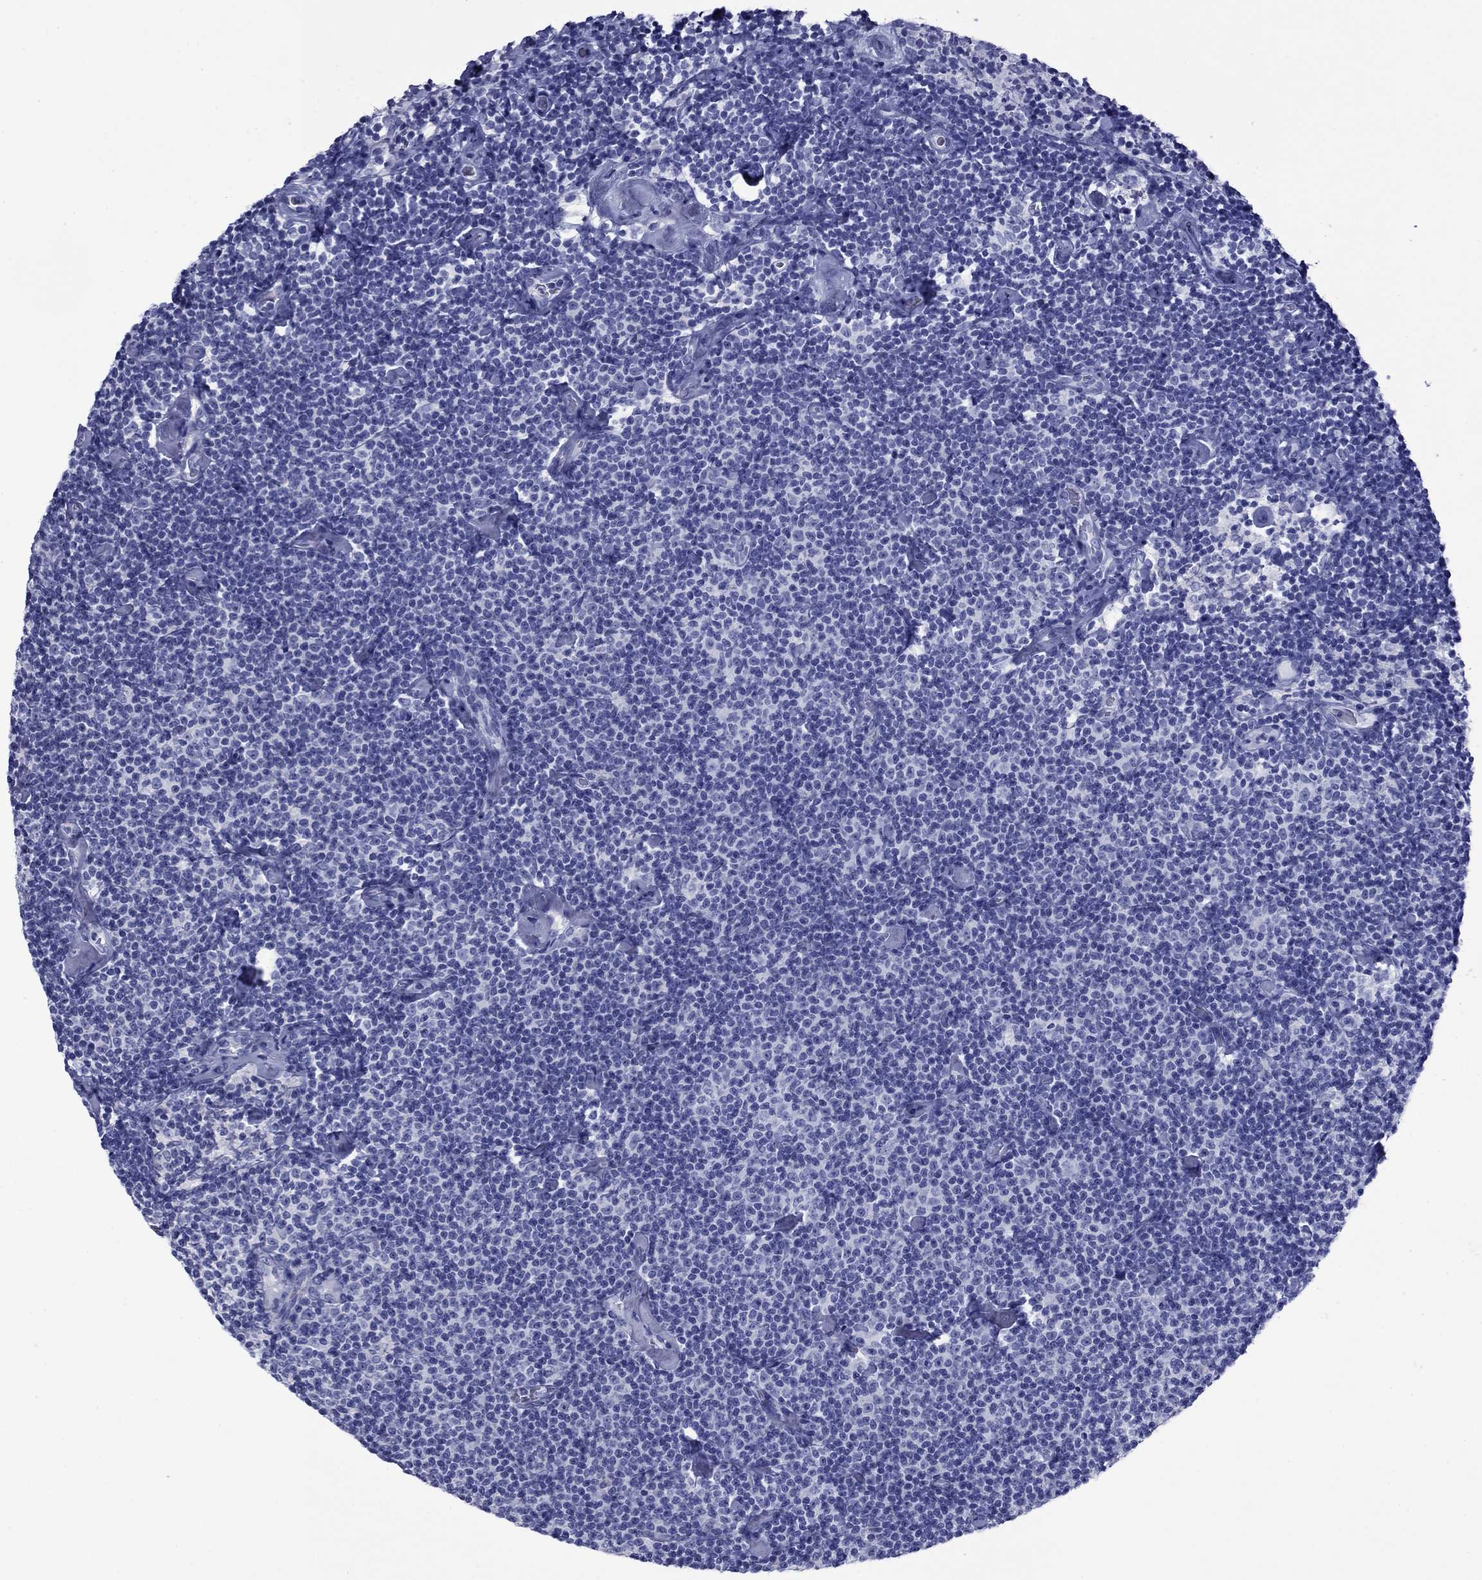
{"staining": {"intensity": "negative", "quantity": "none", "location": "none"}, "tissue": "lymphoma", "cell_type": "Tumor cells", "image_type": "cancer", "snomed": [{"axis": "morphology", "description": "Malignant lymphoma, non-Hodgkin's type, Low grade"}, {"axis": "topography", "description": "Lymph node"}], "caption": "IHC of lymphoma shows no positivity in tumor cells.", "gene": "GIP", "patient": {"sex": "male", "age": 81}}